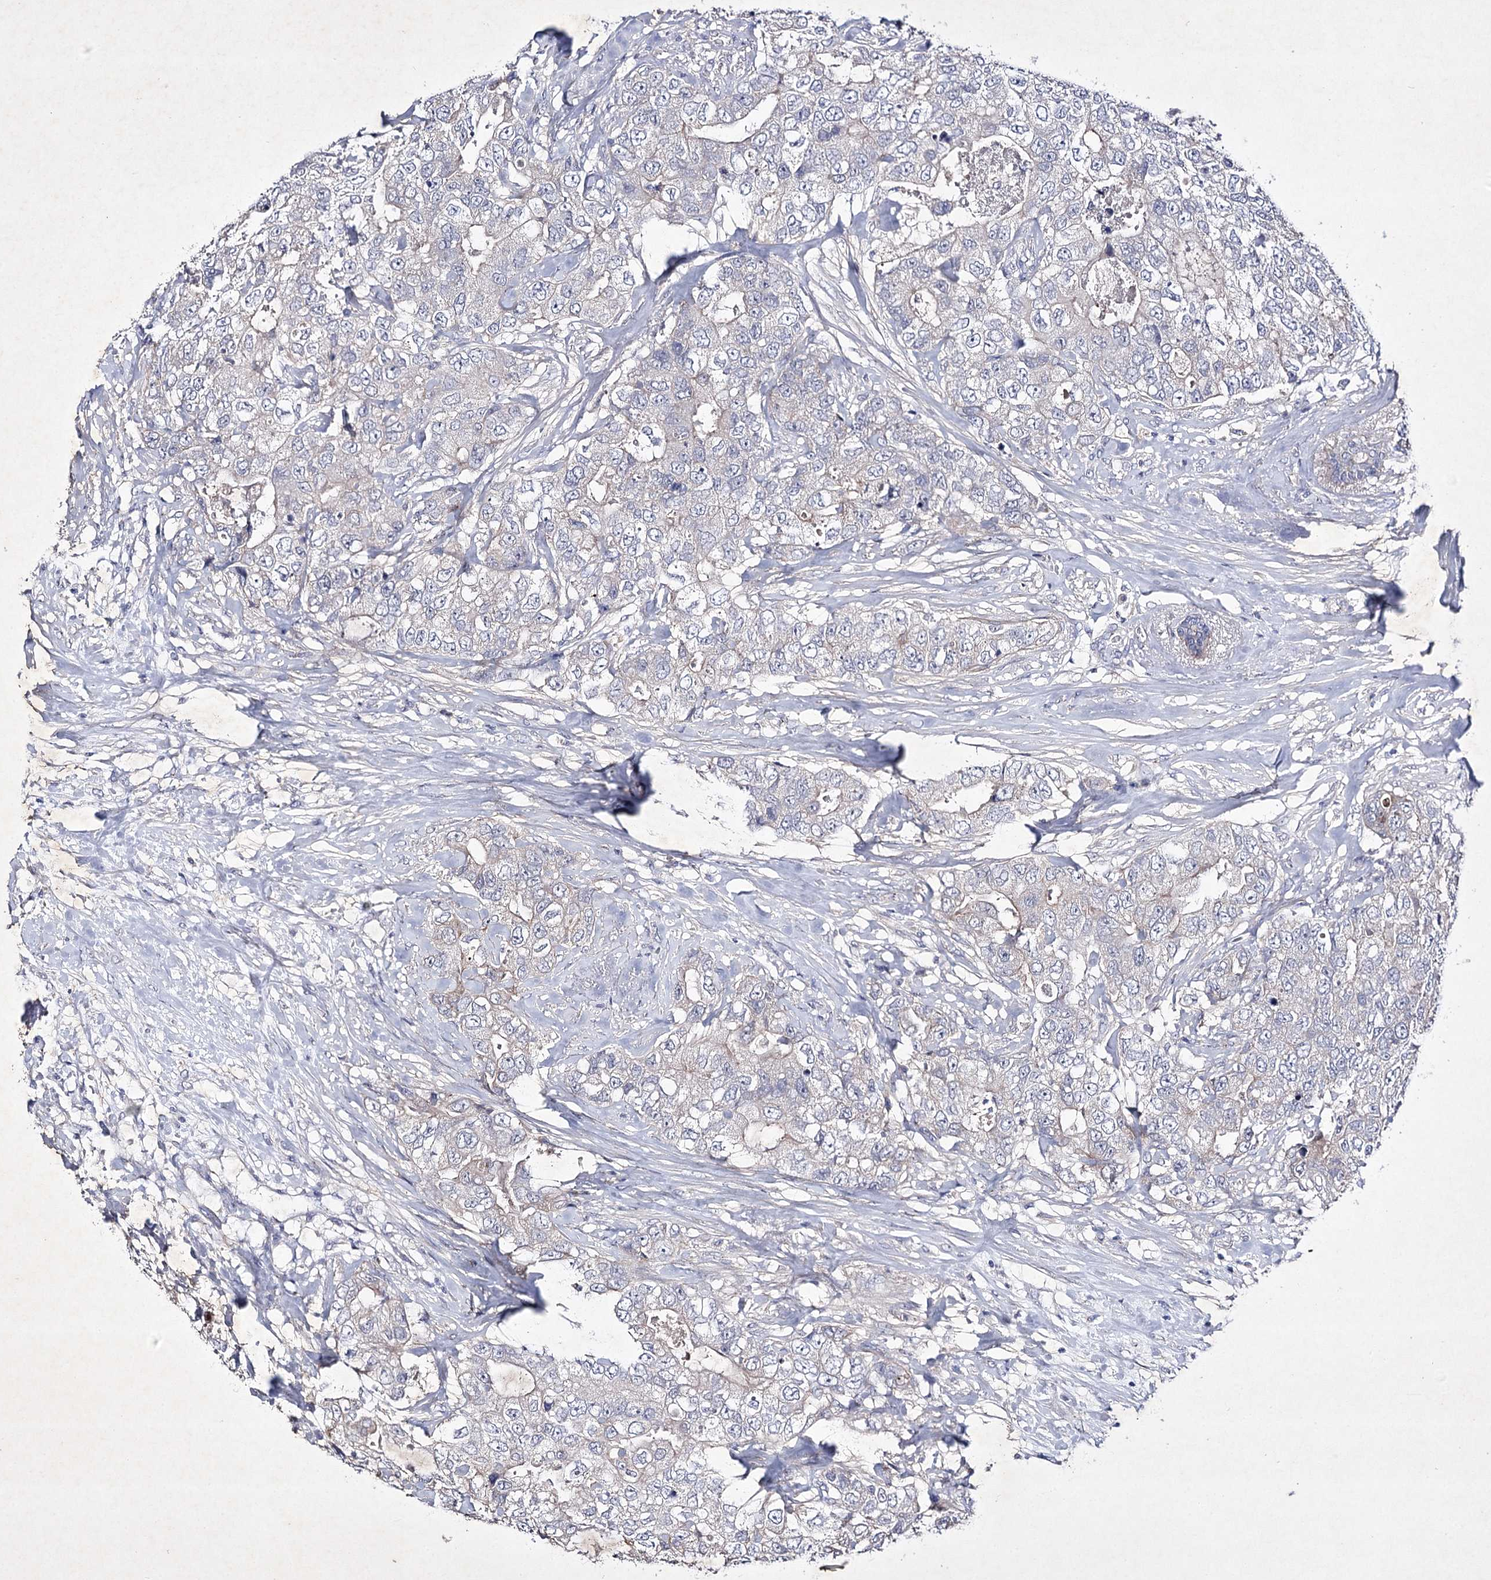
{"staining": {"intensity": "negative", "quantity": "none", "location": "none"}, "tissue": "breast cancer", "cell_type": "Tumor cells", "image_type": "cancer", "snomed": [{"axis": "morphology", "description": "Duct carcinoma"}, {"axis": "topography", "description": "Breast"}], "caption": "Breast cancer was stained to show a protein in brown. There is no significant positivity in tumor cells.", "gene": "COX15", "patient": {"sex": "female", "age": 62}}